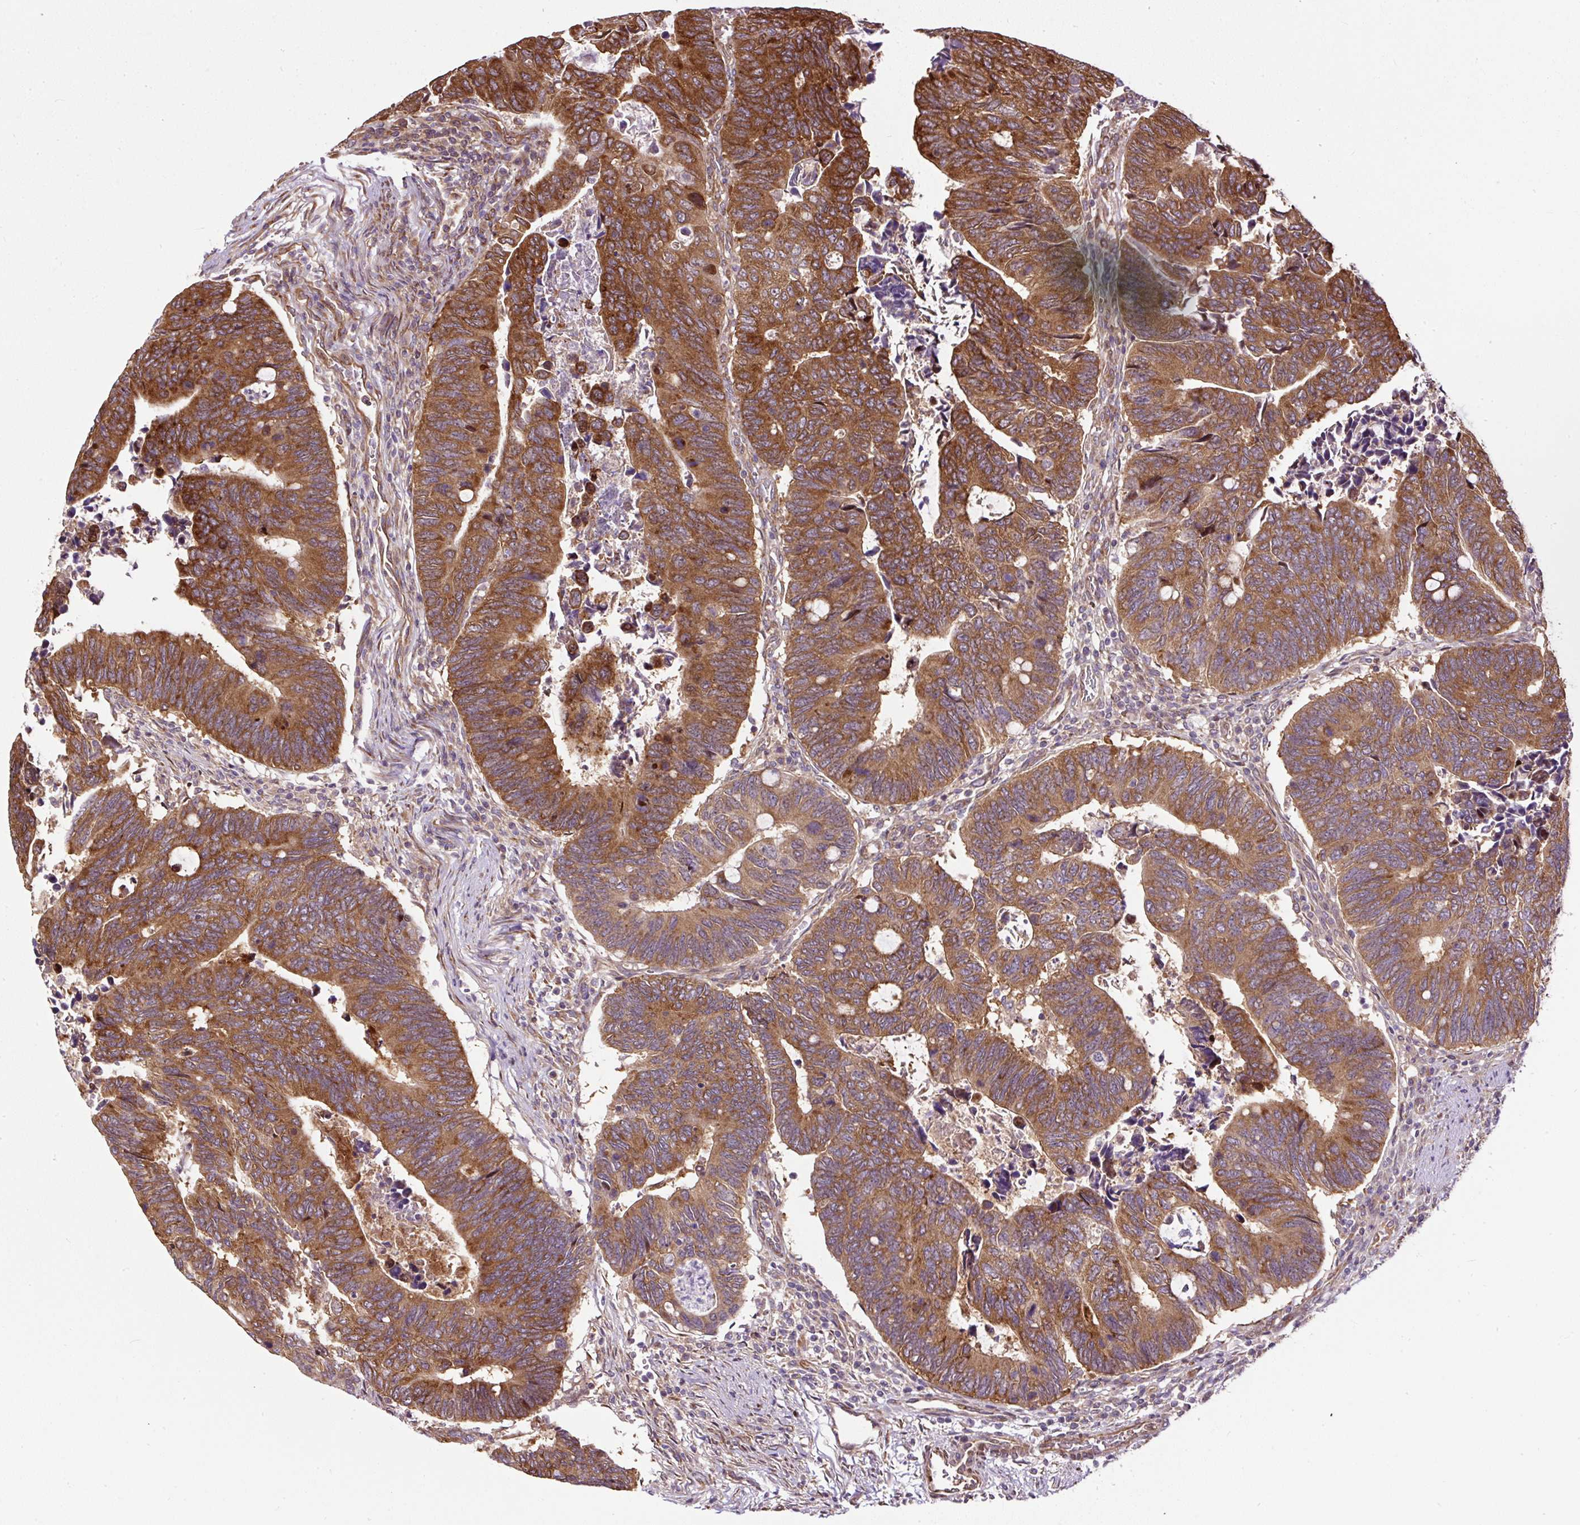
{"staining": {"intensity": "moderate", "quantity": ">75%", "location": "cytoplasmic/membranous"}, "tissue": "colorectal cancer", "cell_type": "Tumor cells", "image_type": "cancer", "snomed": [{"axis": "morphology", "description": "Adenocarcinoma, NOS"}, {"axis": "topography", "description": "Colon"}], "caption": "An immunohistochemistry image of tumor tissue is shown. Protein staining in brown labels moderate cytoplasmic/membranous positivity in colorectal cancer (adenocarcinoma) within tumor cells. The protein of interest is shown in brown color, while the nuclei are stained blue.", "gene": "KDM4E", "patient": {"sex": "male", "age": 87}}